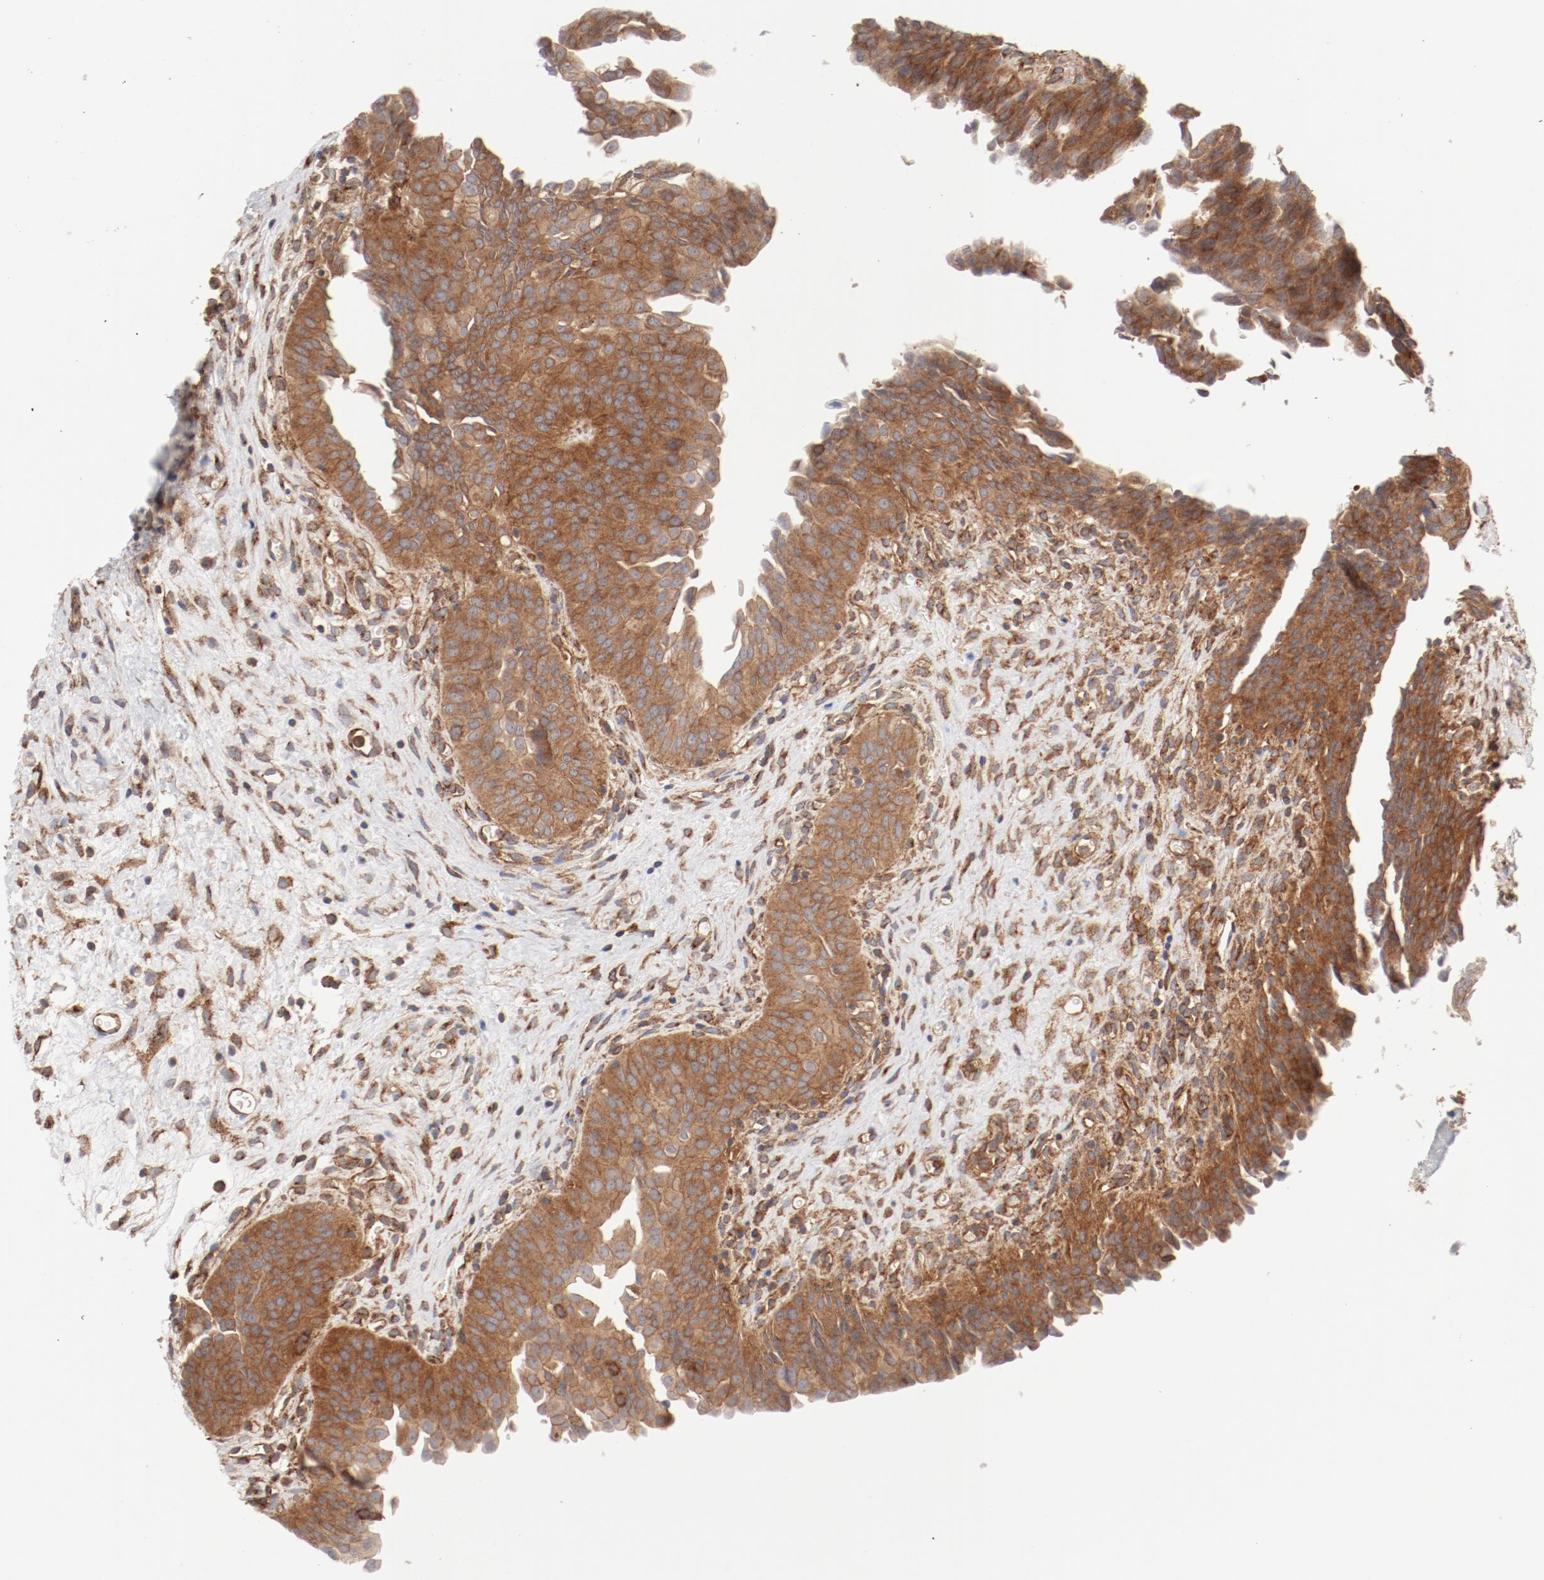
{"staining": {"intensity": "moderate", "quantity": ">75%", "location": "cytoplasmic/membranous"}, "tissue": "urinary bladder", "cell_type": "Urothelial cells", "image_type": "normal", "snomed": [{"axis": "morphology", "description": "Normal tissue, NOS"}, {"axis": "morphology", "description": "Dysplasia, NOS"}, {"axis": "topography", "description": "Urinary bladder"}], "caption": "The micrograph exhibits staining of unremarkable urinary bladder, revealing moderate cytoplasmic/membranous protein expression (brown color) within urothelial cells. (Stains: DAB (3,3'-diaminobenzidine) in brown, nuclei in blue, Microscopy: brightfield microscopy at high magnification).", "gene": "AP2A1", "patient": {"sex": "male", "age": 35}}